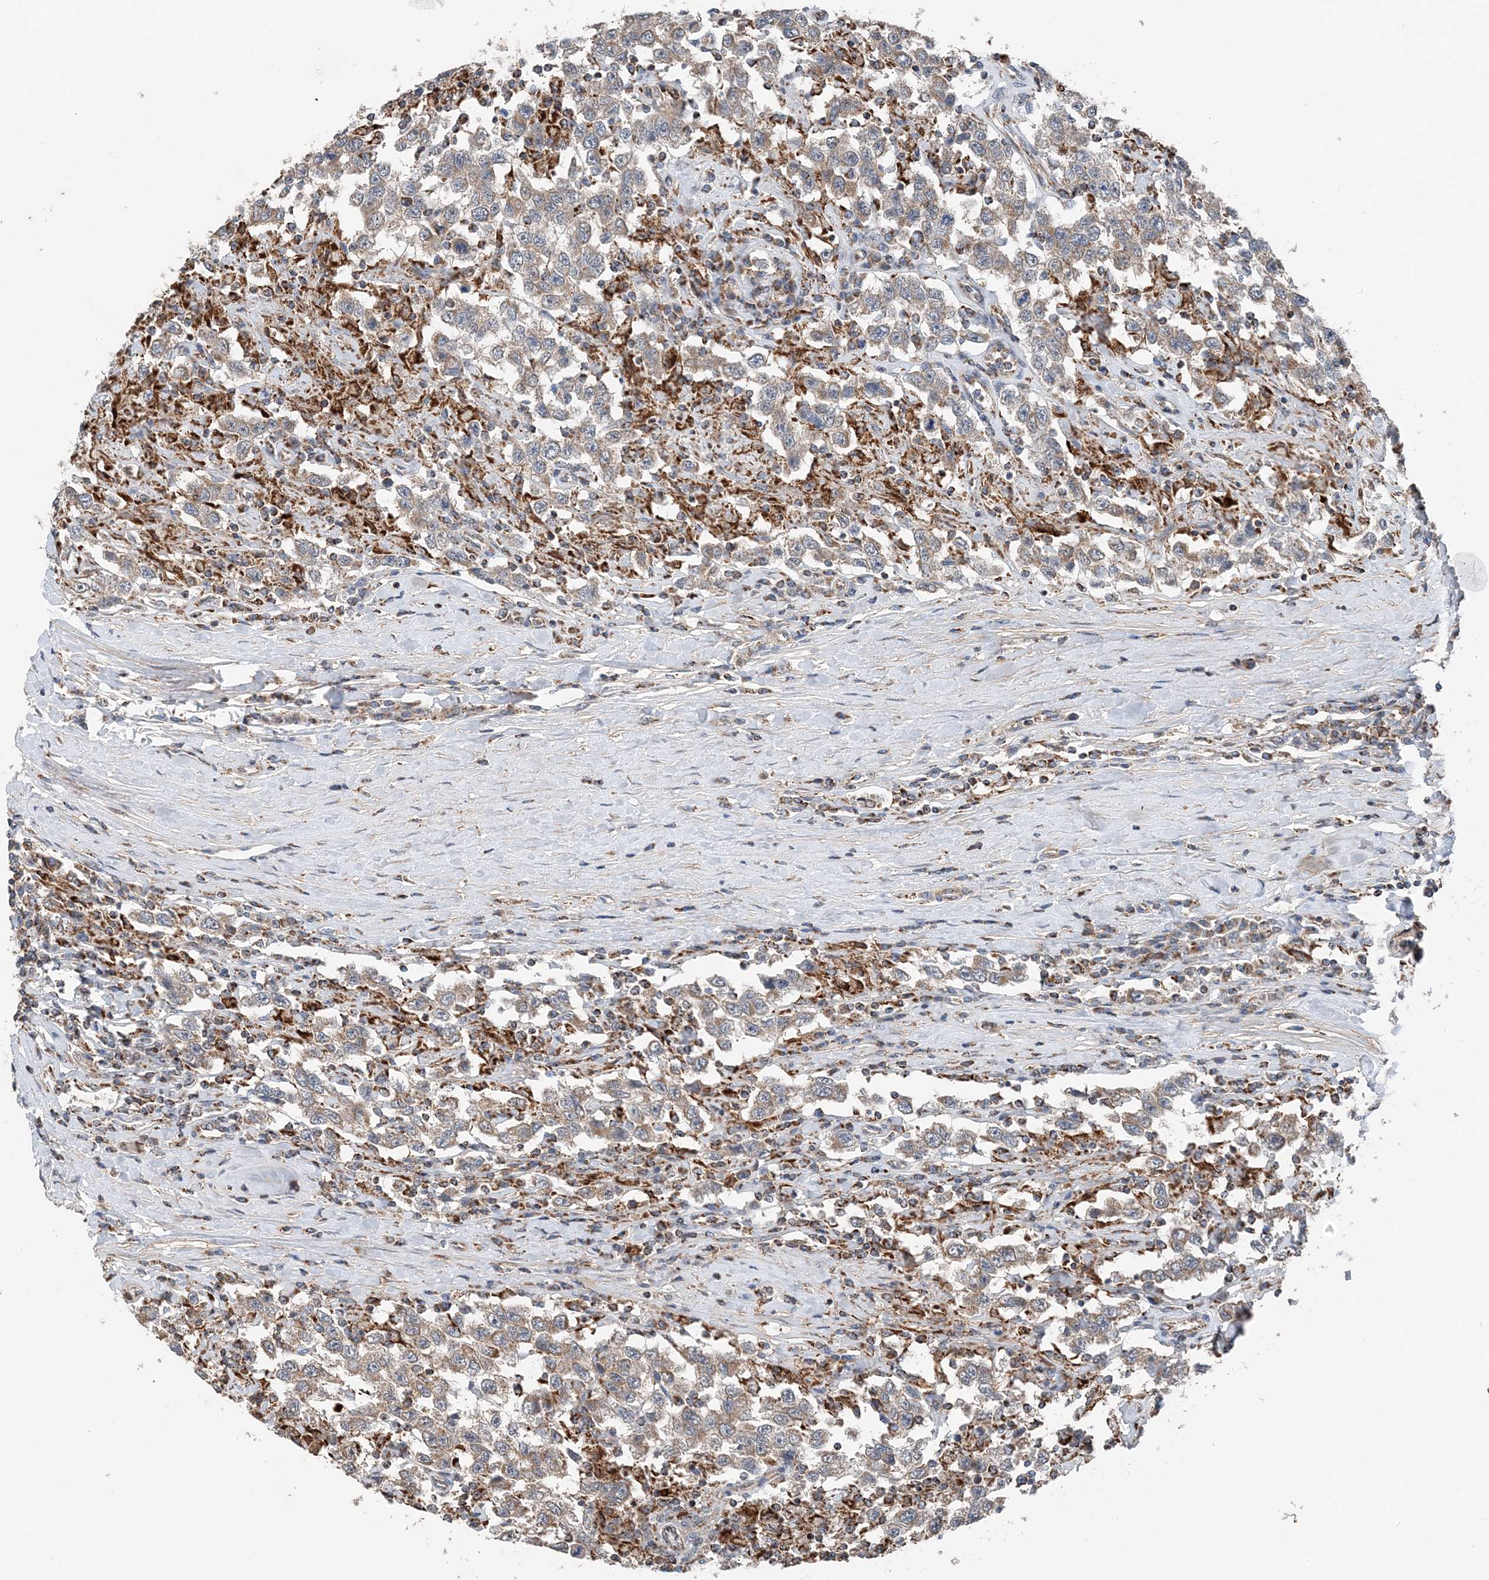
{"staining": {"intensity": "weak", "quantity": "25%-75%", "location": "cytoplasmic/membranous"}, "tissue": "testis cancer", "cell_type": "Tumor cells", "image_type": "cancer", "snomed": [{"axis": "morphology", "description": "Seminoma, NOS"}, {"axis": "topography", "description": "Testis"}], "caption": "A brown stain highlights weak cytoplasmic/membranous positivity of a protein in human testis seminoma tumor cells.", "gene": "SPRY2", "patient": {"sex": "male", "age": 41}}